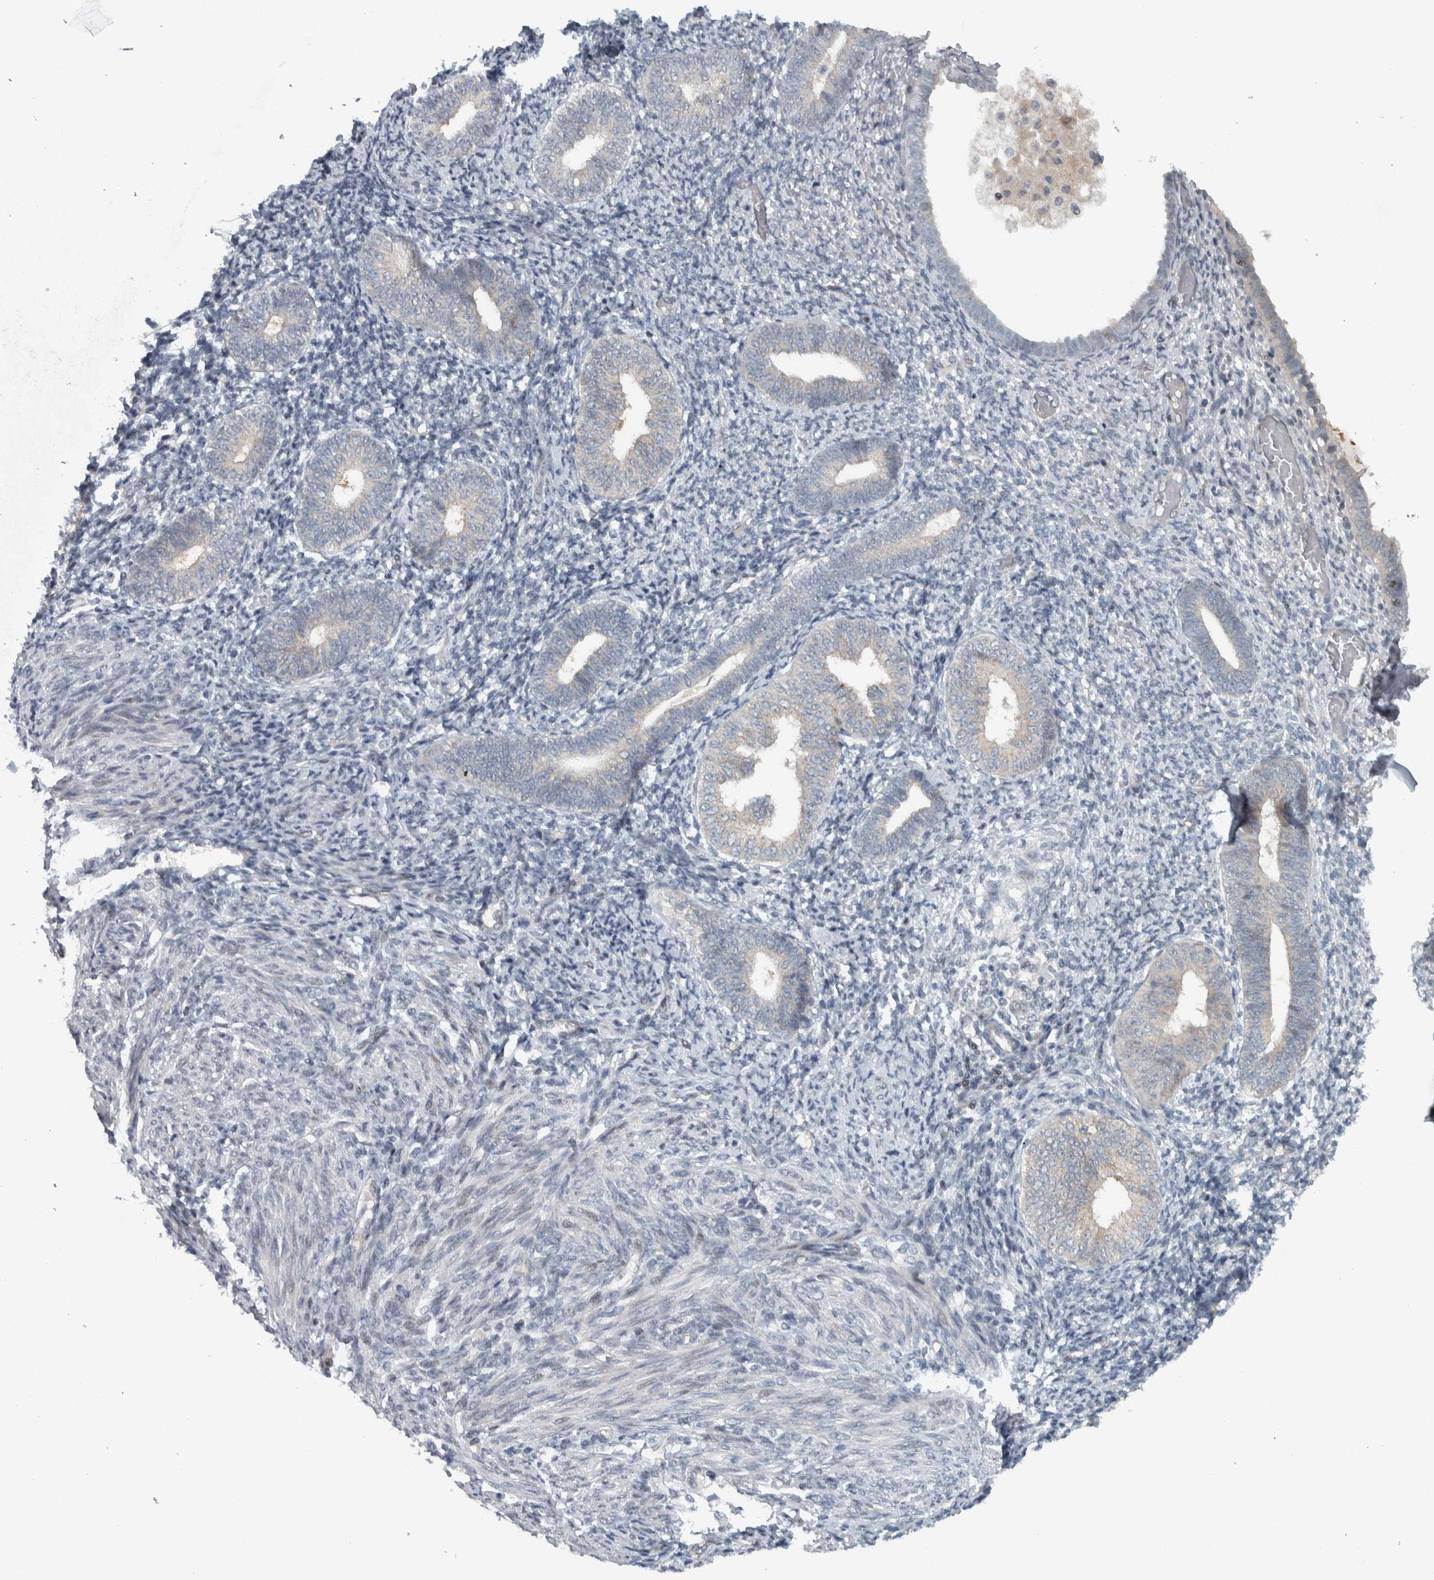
{"staining": {"intensity": "negative", "quantity": "none", "location": "none"}, "tissue": "endometrium", "cell_type": "Cells in endometrial stroma", "image_type": "normal", "snomed": [{"axis": "morphology", "description": "Normal tissue, NOS"}, {"axis": "topography", "description": "Endometrium"}], "caption": "Immunohistochemistry (IHC) micrograph of unremarkable human endometrium stained for a protein (brown), which shows no staining in cells in endometrial stroma.", "gene": "NAPG", "patient": {"sex": "female", "age": 66}}